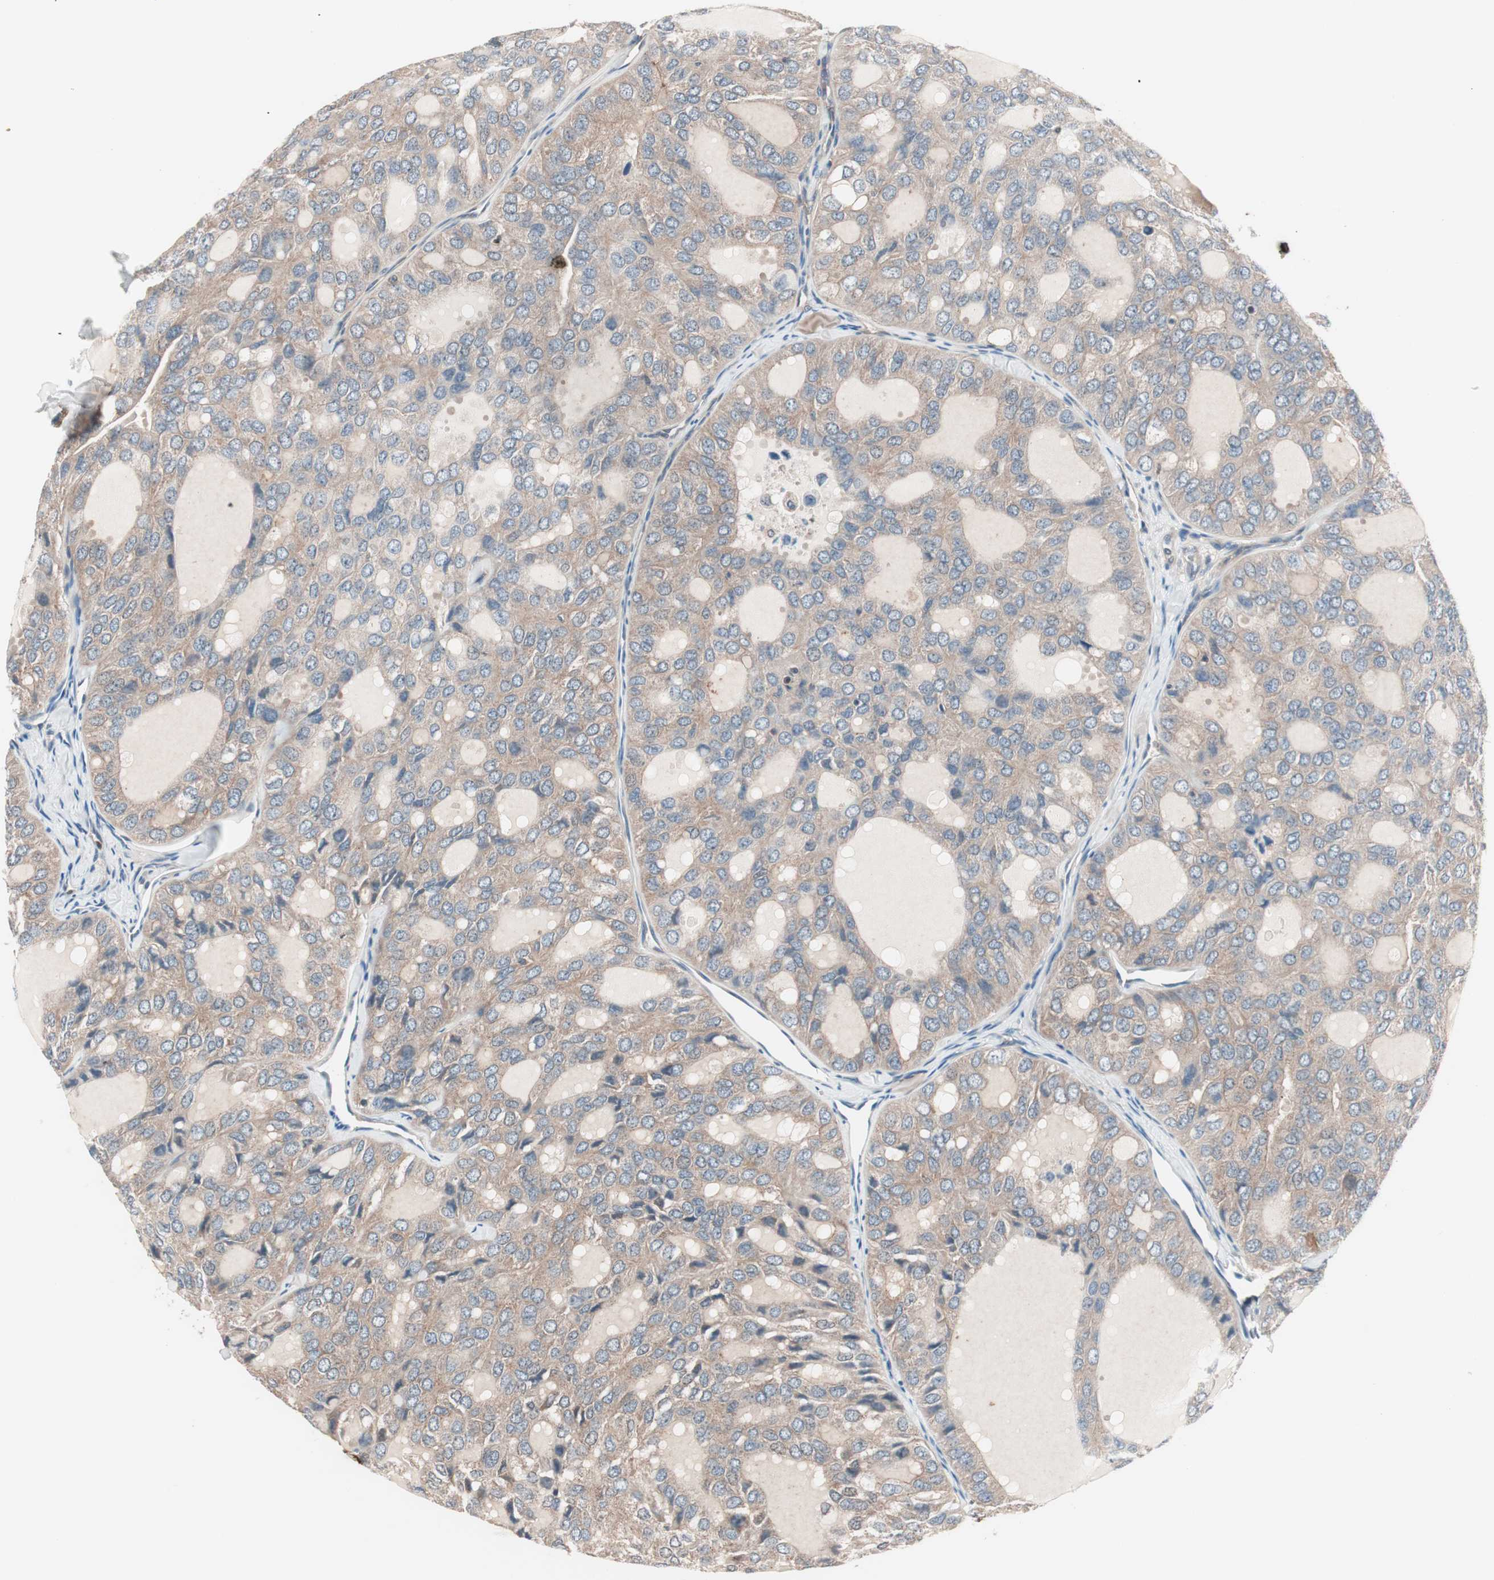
{"staining": {"intensity": "moderate", "quantity": ">75%", "location": "cytoplasmic/membranous"}, "tissue": "thyroid cancer", "cell_type": "Tumor cells", "image_type": "cancer", "snomed": [{"axis": "morphology", "description": "Follicular adenoma carcinoma, NOS"}, {"axis": "topography", "description": "Thyroid gland"}], "caption": "High-magnification brightfield microscopy of thyroid cancer stained with DAB (3,3'-diaminobenzidine) (brown) and counterstained with hematoxylin (blue). tumor cells exhibit moderate cytoplasmic/membranous positivity is present in about>75% of cells.", "gene": "TSG101", "patient": {"sex": "male", "age": 75}}